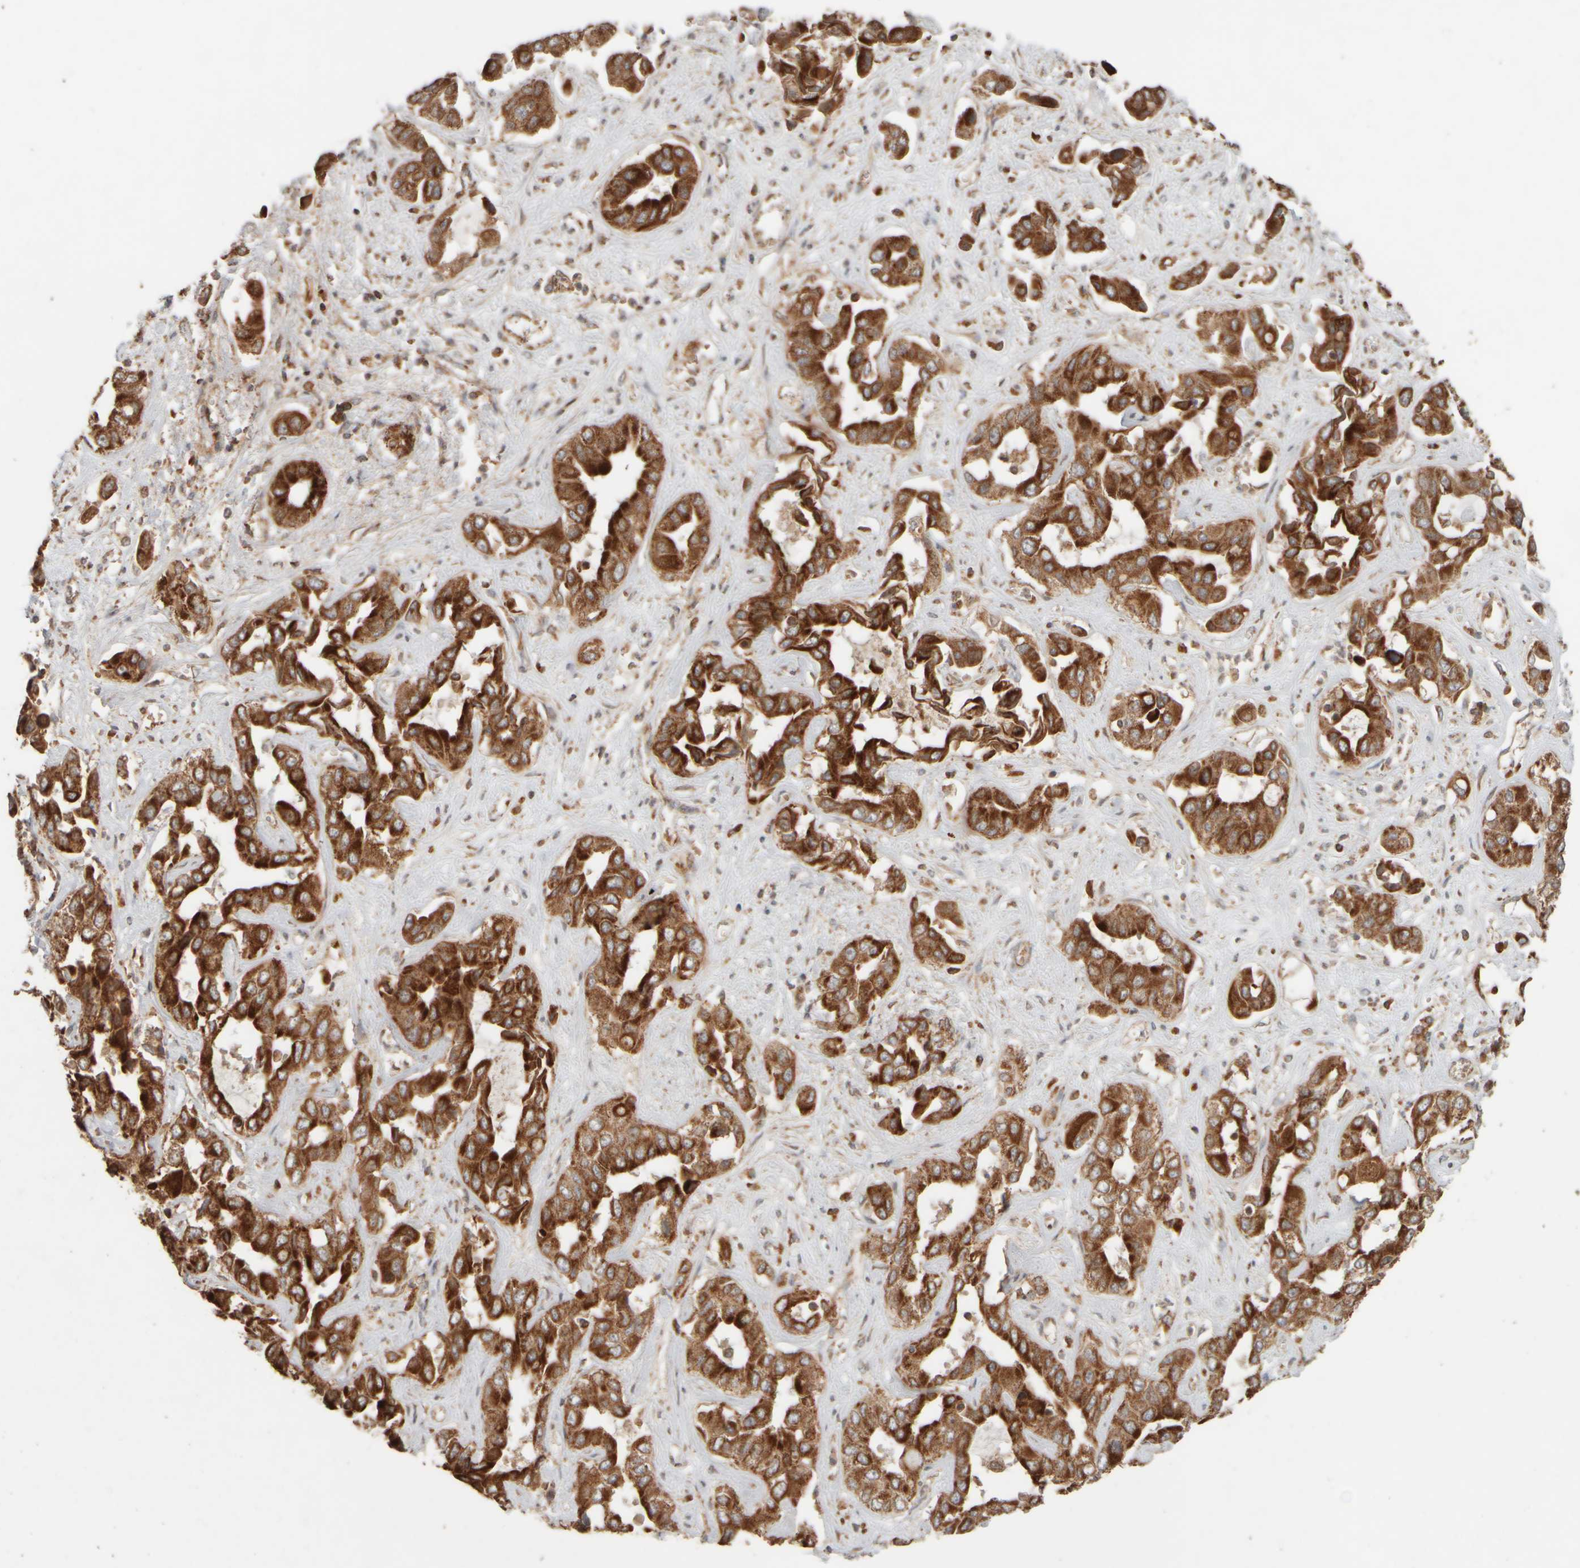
{"staining": {"intensity": "strong", "quantity": "25%-75%", "location": "cytoplasmic/membranous"}, "tissue": "liver cancer", "cell_type": "Tumor cells", "image_type": "cancer", "snomed": [{"axis": "morphology", "description": "Cholangiocarcinoma"}, {"axis": "topography", "description": "Liver"}], "caption": "Human liver cancer stained with a brown dye reveals strong cytoplasmic/membranous positive positivity in approximately 25%-75% of tumor cells.", "gene": "EIF2B3", "patient": {"sex": "female", "age": 52}}